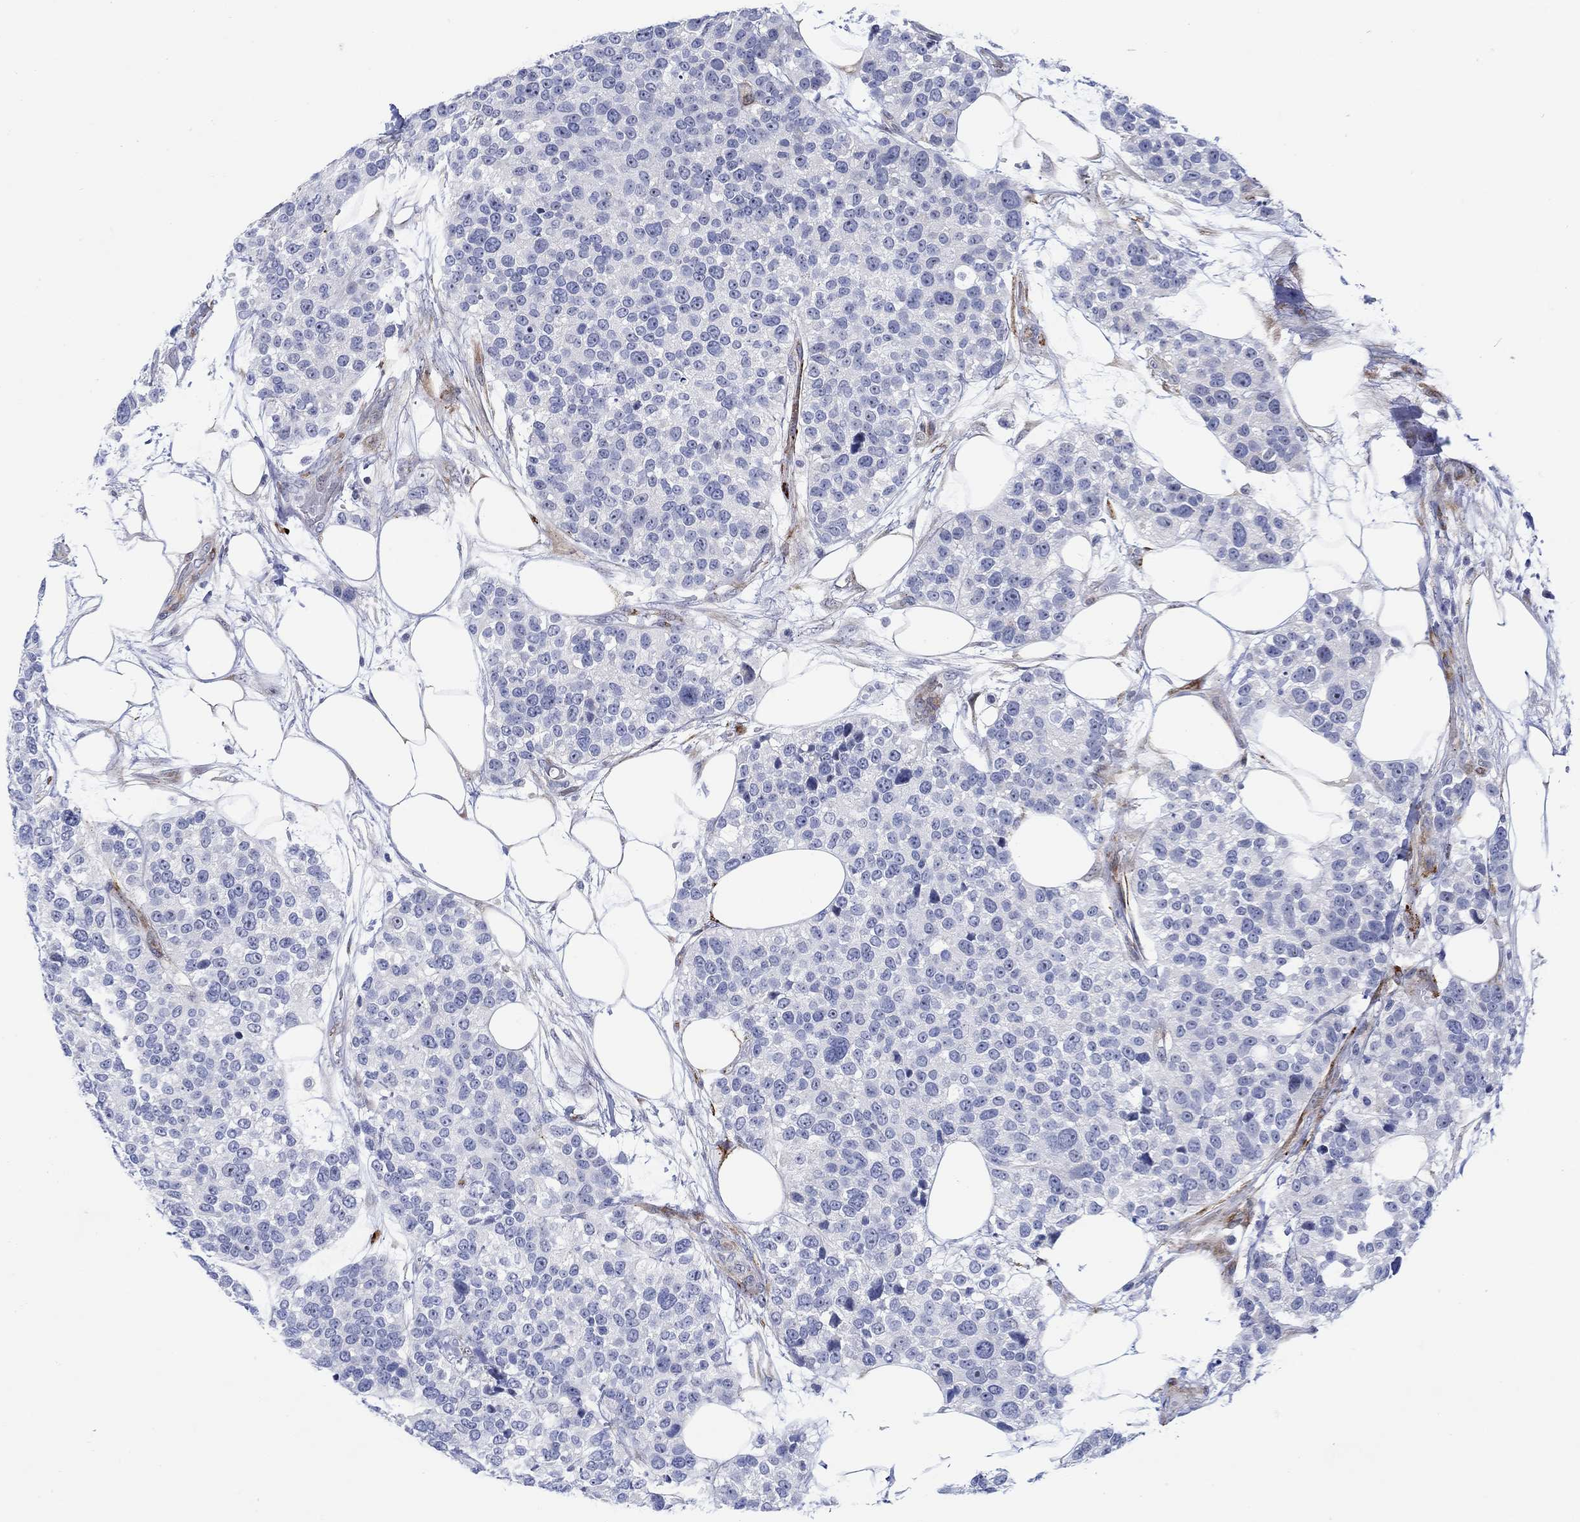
{"staining": {"intensity": "negative", "quantity": "none", "location": "none"}, "tissue": "urothelial cancer", "cell_type": "Tumor cells", "image_type": "cancer", "snomed": [{"axis": "morphology", "description": "Urothelial carcinoma, High grade"}, {"axis": "topography", "description": "Urinary bladder"}], "caption": "This is an immunohistochemistry histopathology image of urothelial carcinoma (high-grade). There is no staining in tumor cells.", "gene": "KSR2", "patient": {"sex": "male", "age": 77}}